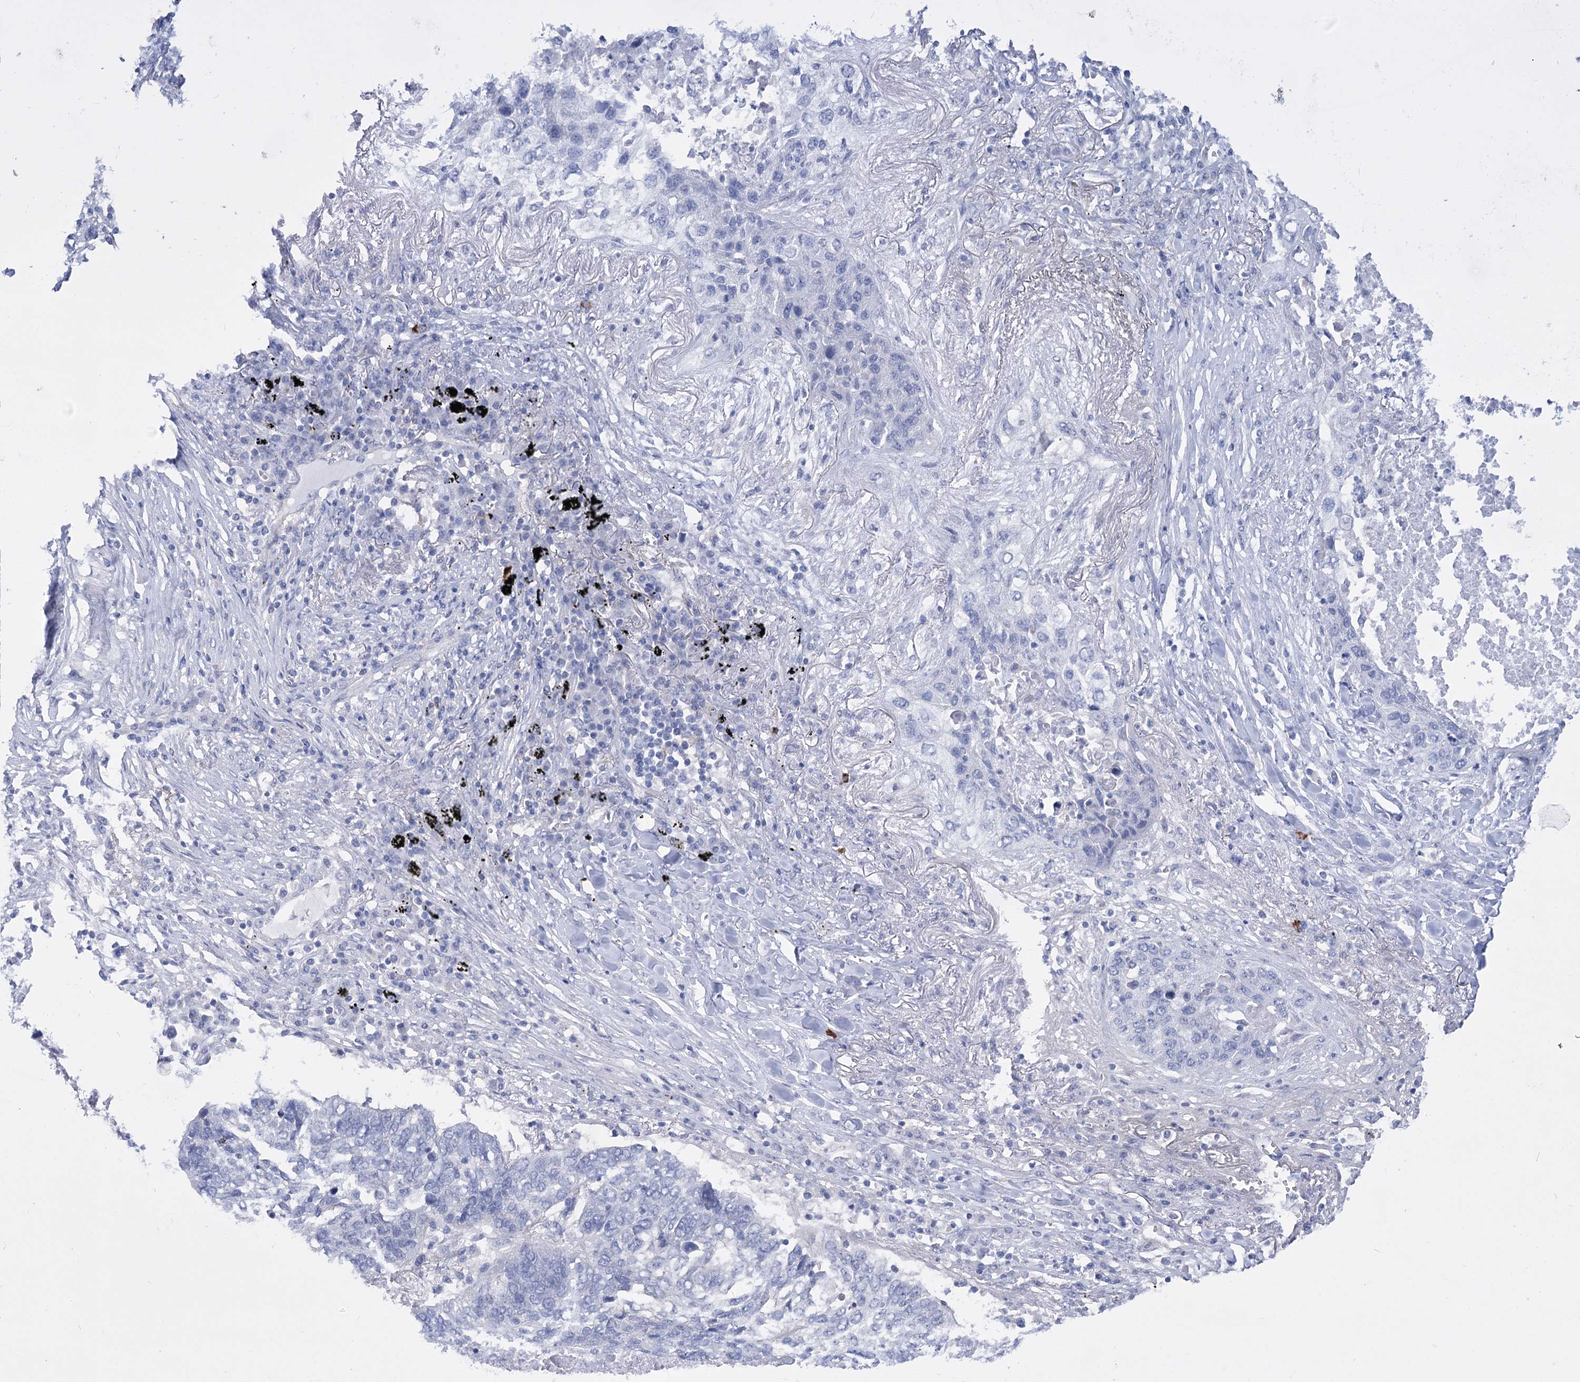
{"staining": {"intensity": "negative", "quantity": "none", "location": "none"}, "tissue": "lung cancer", "cell_type": "Tumor cells", "image_type": "cancer", "snomed": [{"axis": "morphology", "description": "Squamous cell carcinoma, NOS"}, {"axis": "topography", "description": "Lung"}], "caption": "High power microscopy histopathology image of an IHC image of squamous cell carcinoma (lung), revealing no significant positivity in tumor cells.", "gene": "LRRC34", "patient": {"sex": "female", "age": 63}}